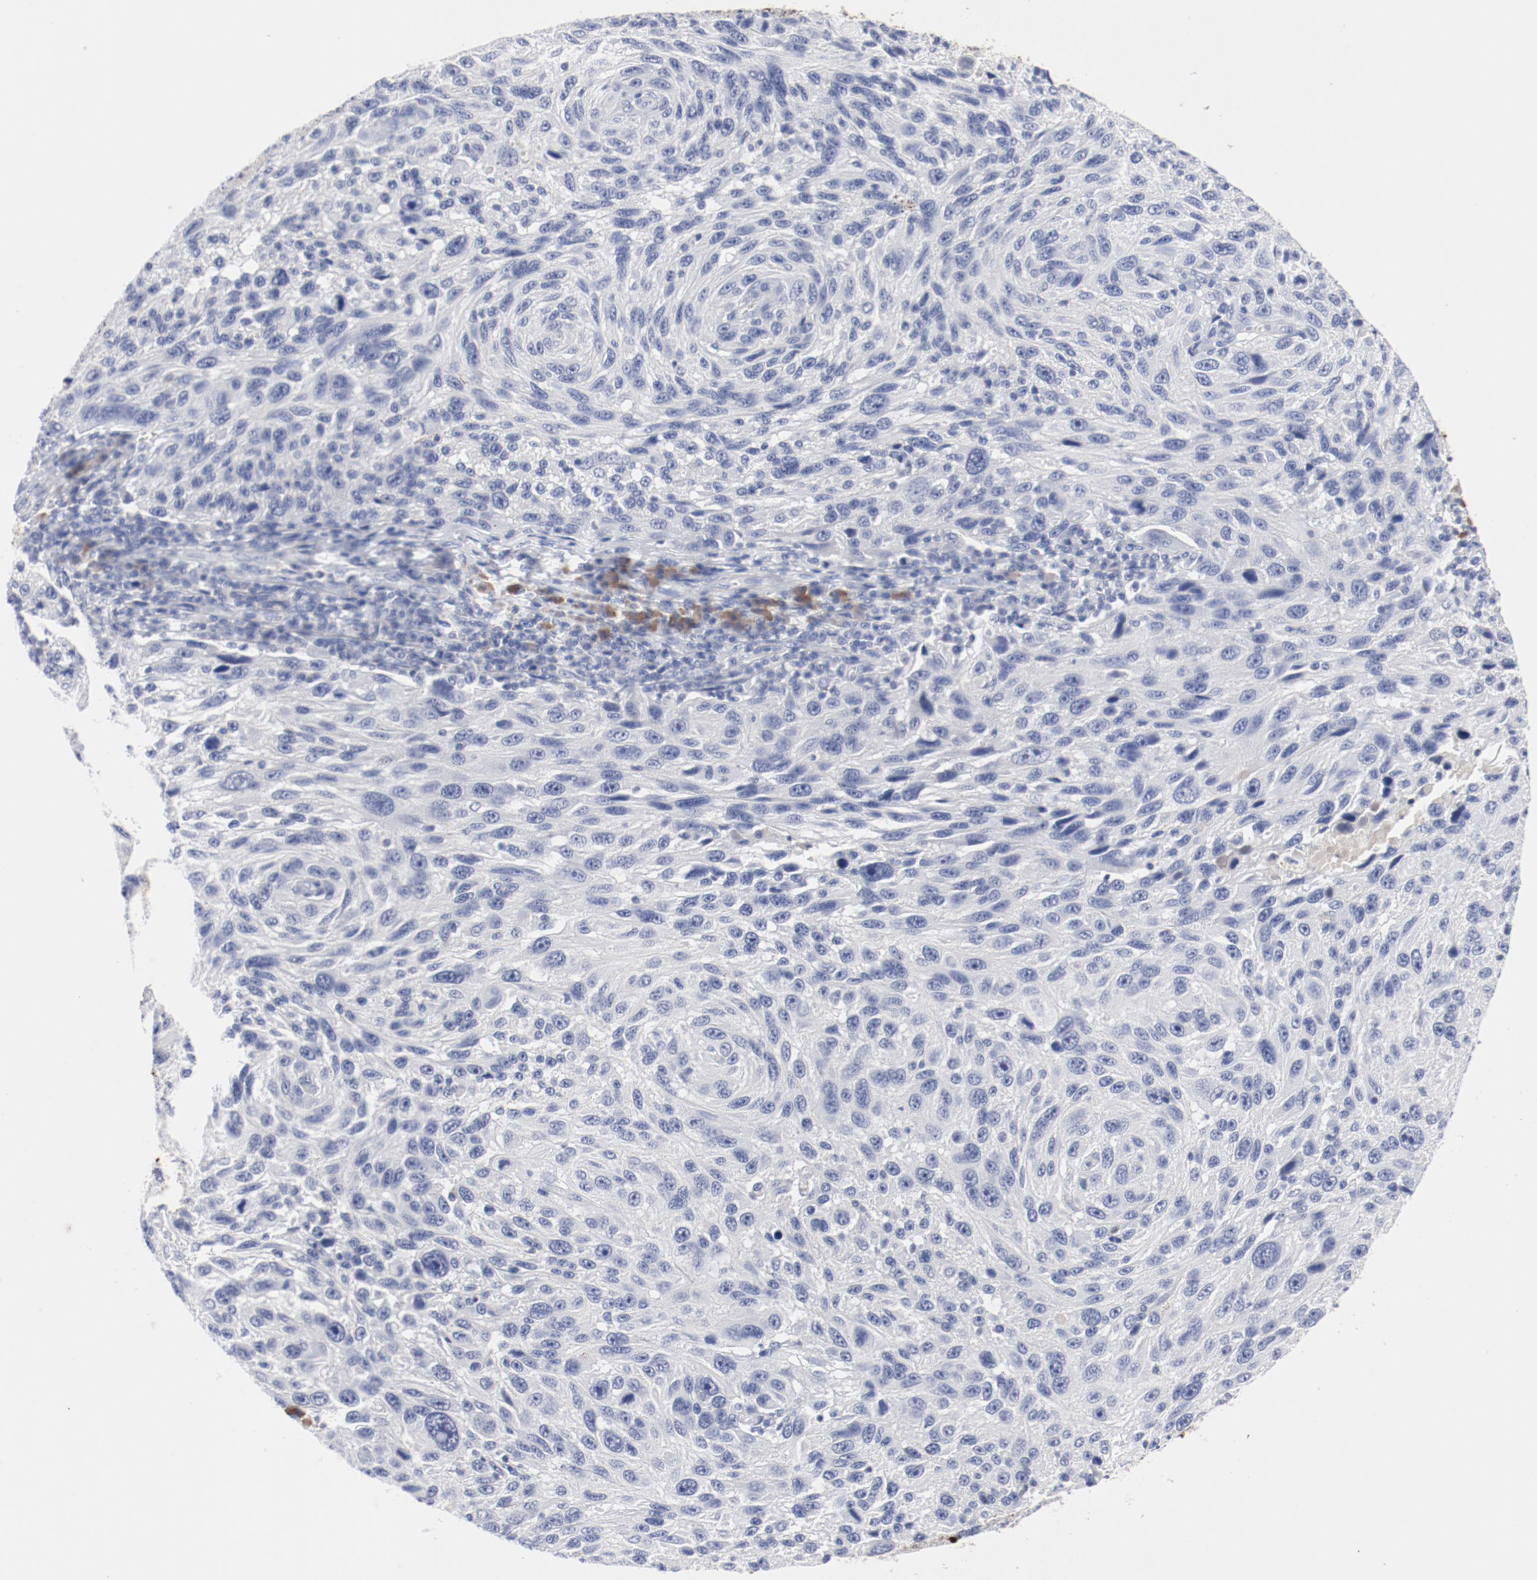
{"staining": {"intensity": "negative", "quantity": "none", "location": "none"}, "tissue": "melanoma", "cell_type": "Tumor cells", "image_type": "cancer", "snomed": [{"axis": "morphology", "description": "Malignant melanoma, NOS"}, {"axis": "topography", "description": "Skin"}], "caption": "Immunohistochemistry (IHC) of human melanoma demonstrates no expression in tumor cells.", "gene": "TSPAN6", "patient": {"sex": "male", "age": 53}}